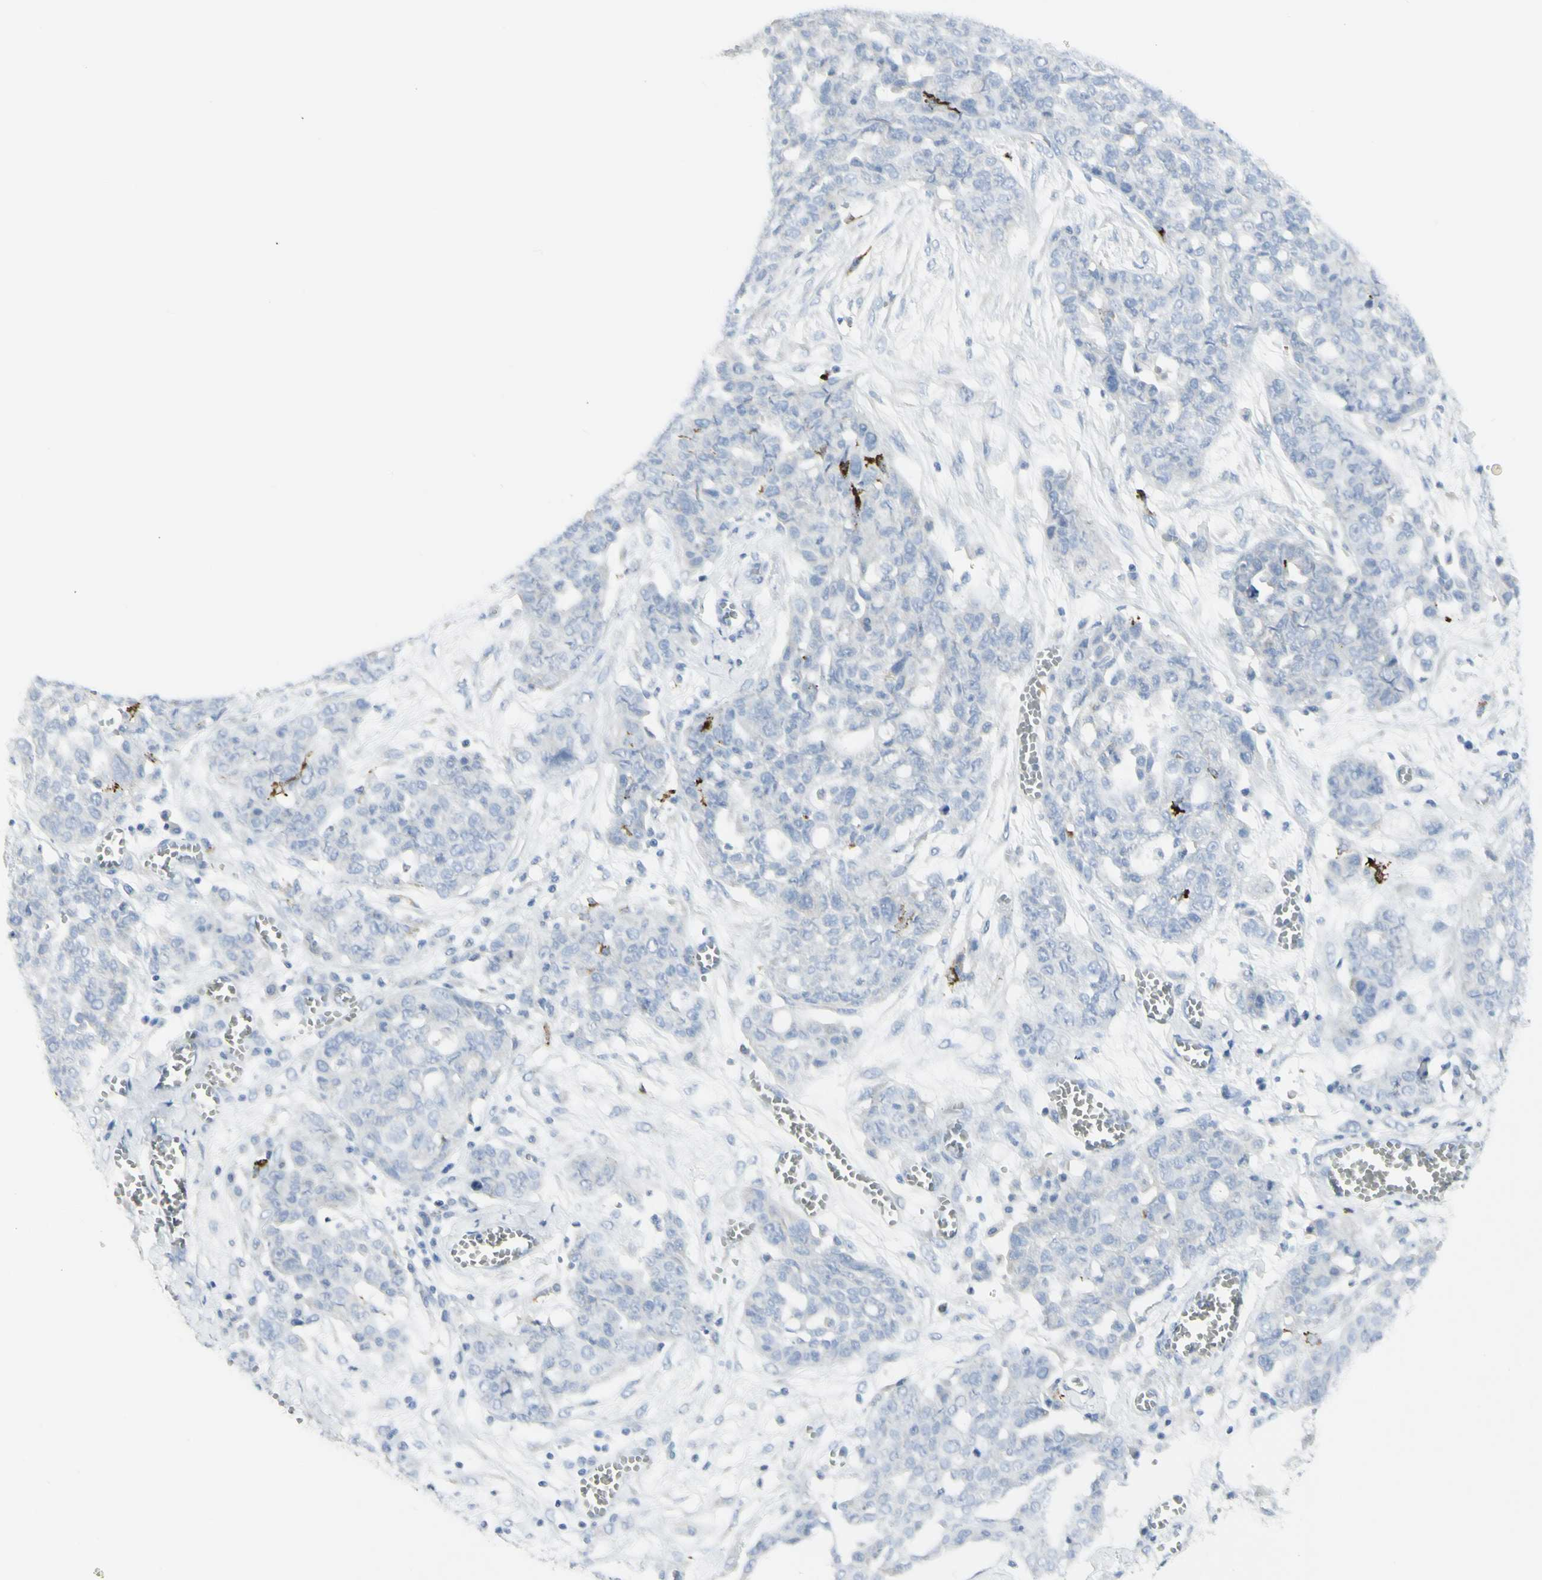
{"staining": {"intensity": "negative", "quantity": "none", "location": "none"}, "tissue": "ovarian cancer", "cell_type": "Tumor cells", "image_type": "cancer", "snomed": [{"axis": "morphology", "description": "Cystadenocarcinoma, serous, NOS"}, {"axis": "topography", "description": "Soft tissue"}, {"axis": "topography", "description": "Ovary"}], "caption": "Immunohistochemical staining of human ovarian cancer exhibits no significant staining in tumor cells. Brightfield microscopy of IHC stained with DAB (3,3'-diaminobenzidine) (brown) and hematoxylin (blue), captured at high magnification.", "gene": "CD207", "patient": {"sex": "female", "age": 57}}